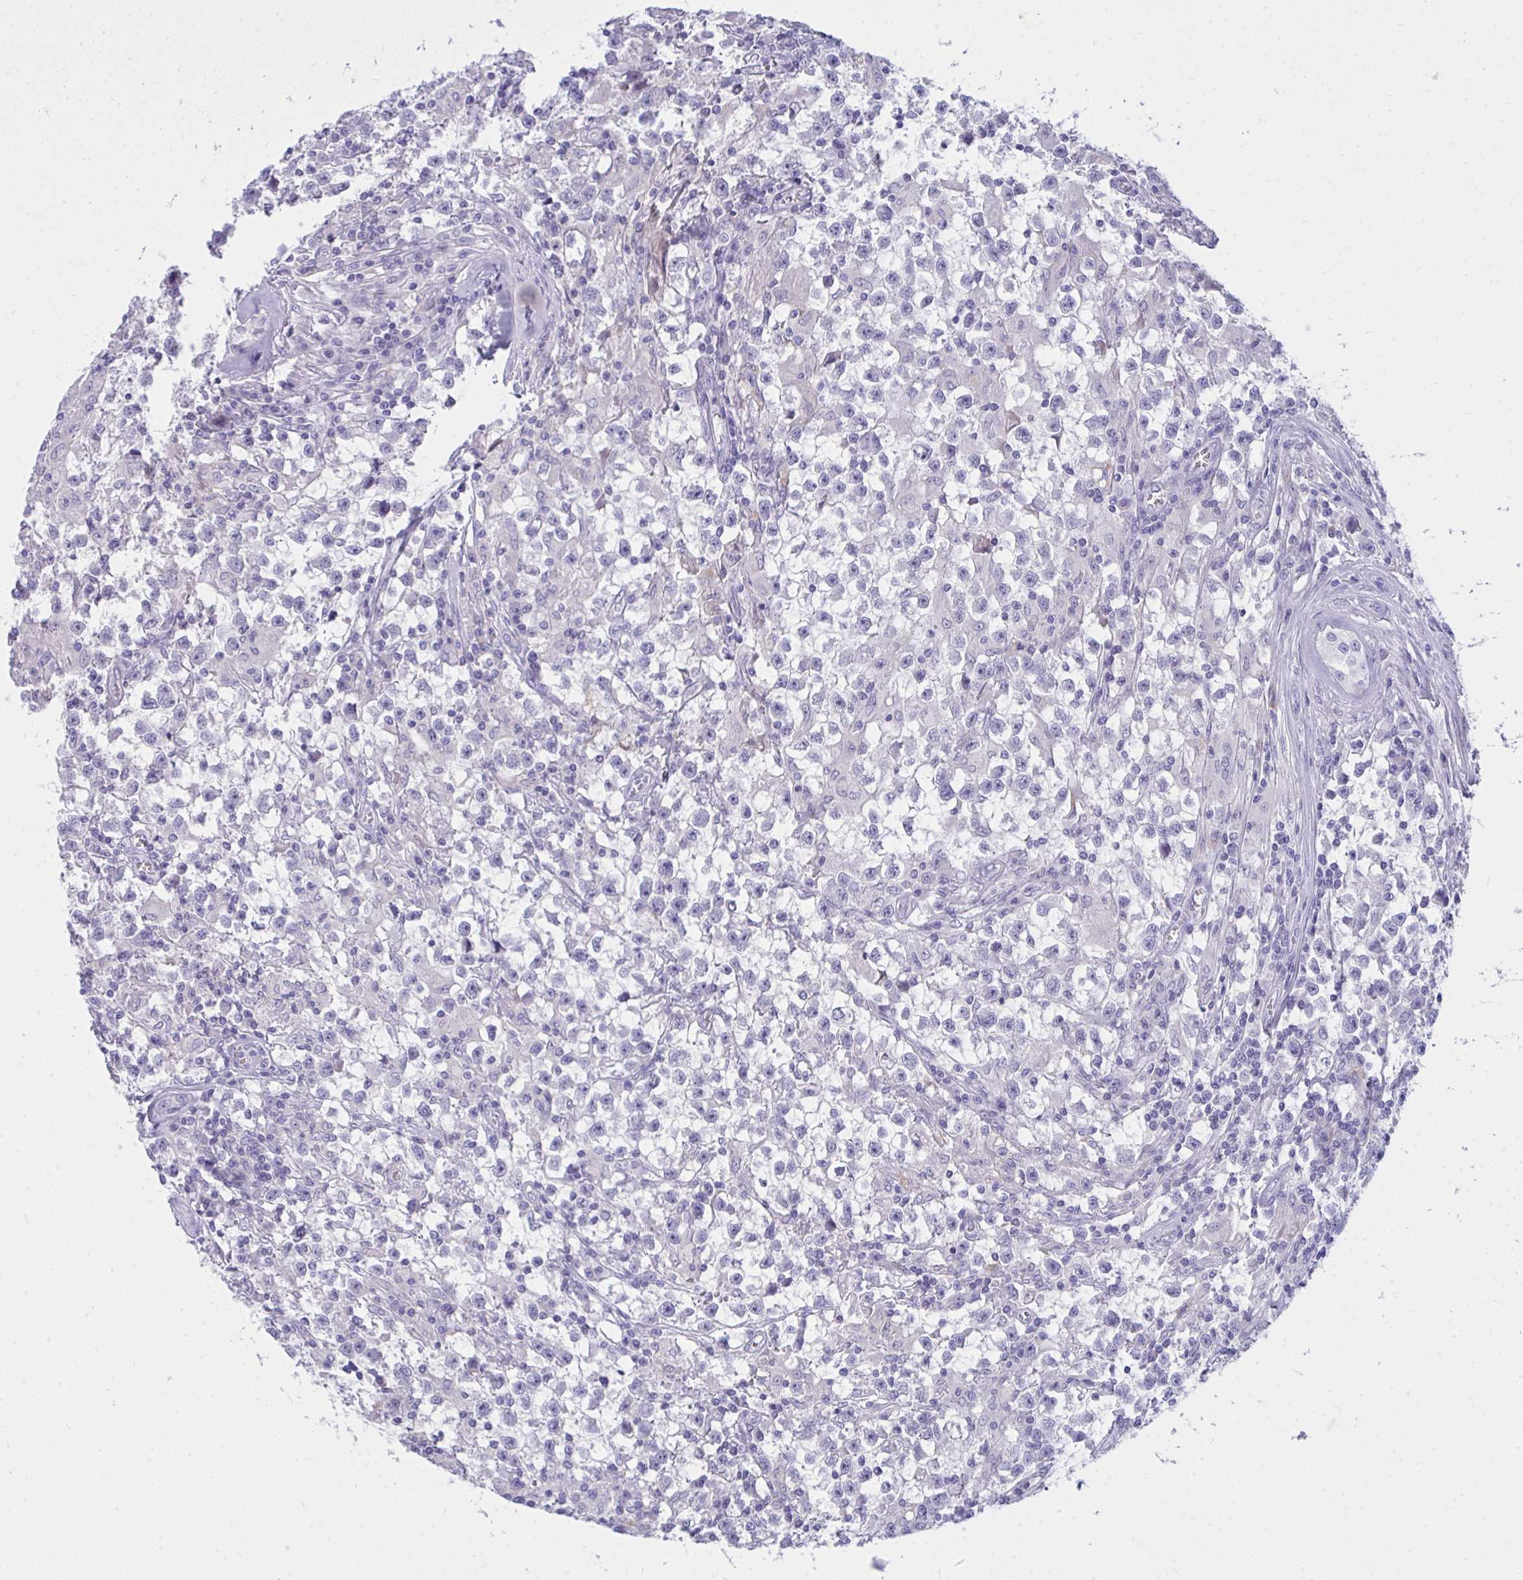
{"staining": {"intensity": "negative", "quantity": "none", "location": "none"}, "tissue": "testis cancer", "cell_type": "Tumor cells", "image_type": "cancer", "snomed": [{"axis": "morphology", "description": "Seminoma, NOS"}, {"axis": "topography", "description": "Testis"}], "caption": "IHC of testis cancer (seminoma) demonstrates no staining in tumor cells.", "gene": "PIGZ", "patient": {"sex": "male", "age": 31}}